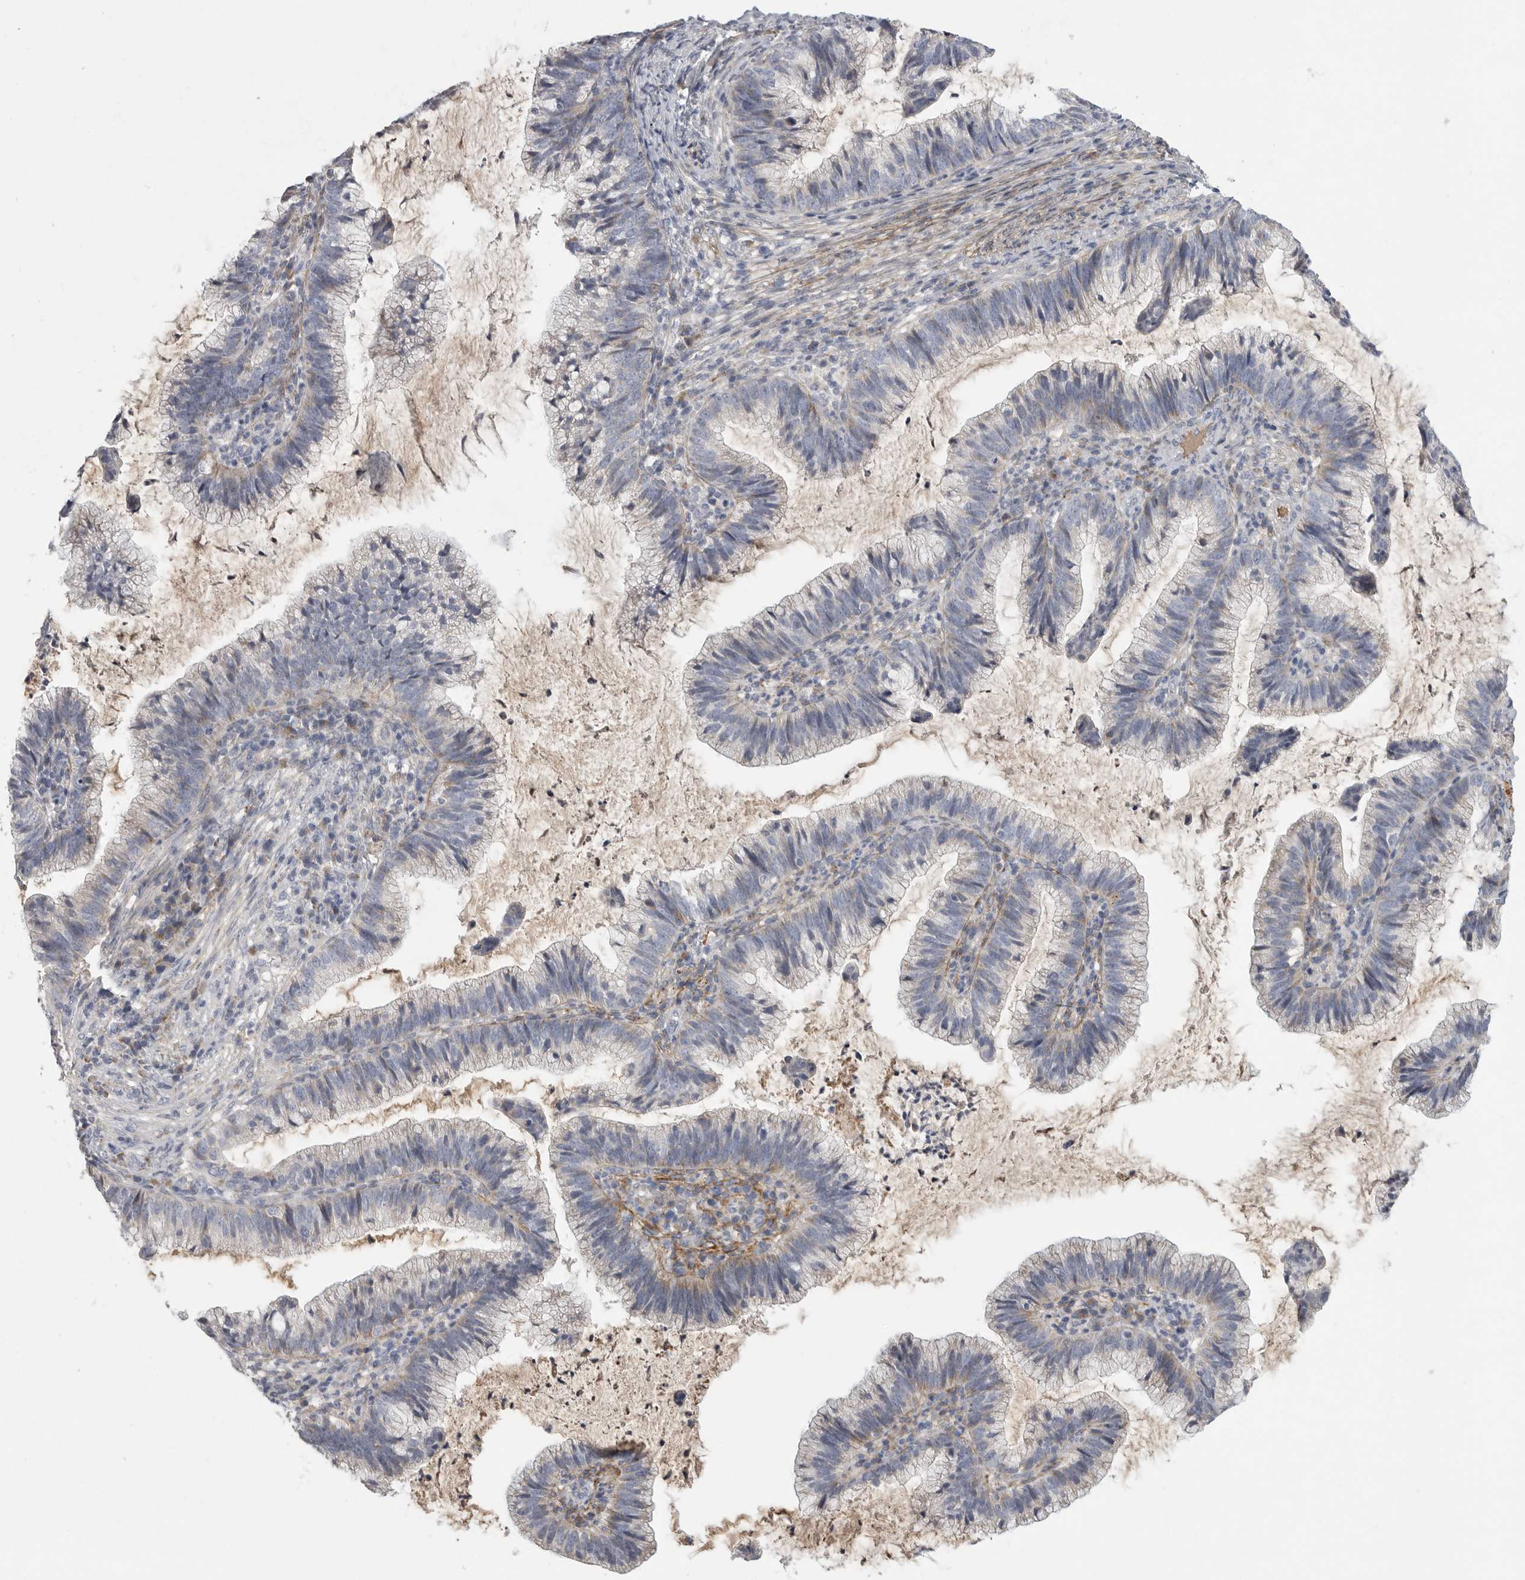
{"staining": {"intensity": "negative", "quantity": "none", "location": "none"}, "tissue": "cervical cancer", "cell_type": "Tumor cells", "image_type": "cancer", "snomed": [{"axis": "morphology", "description": "Adenocarcinoma, NOS"}, {"axis": "topography", "description": "Cervix"}], "caption": "Tumor cells show no significant protein expression in cervical cancer.", "gene": "SDC3", "patient": {"sex": "female", "age": 36}}